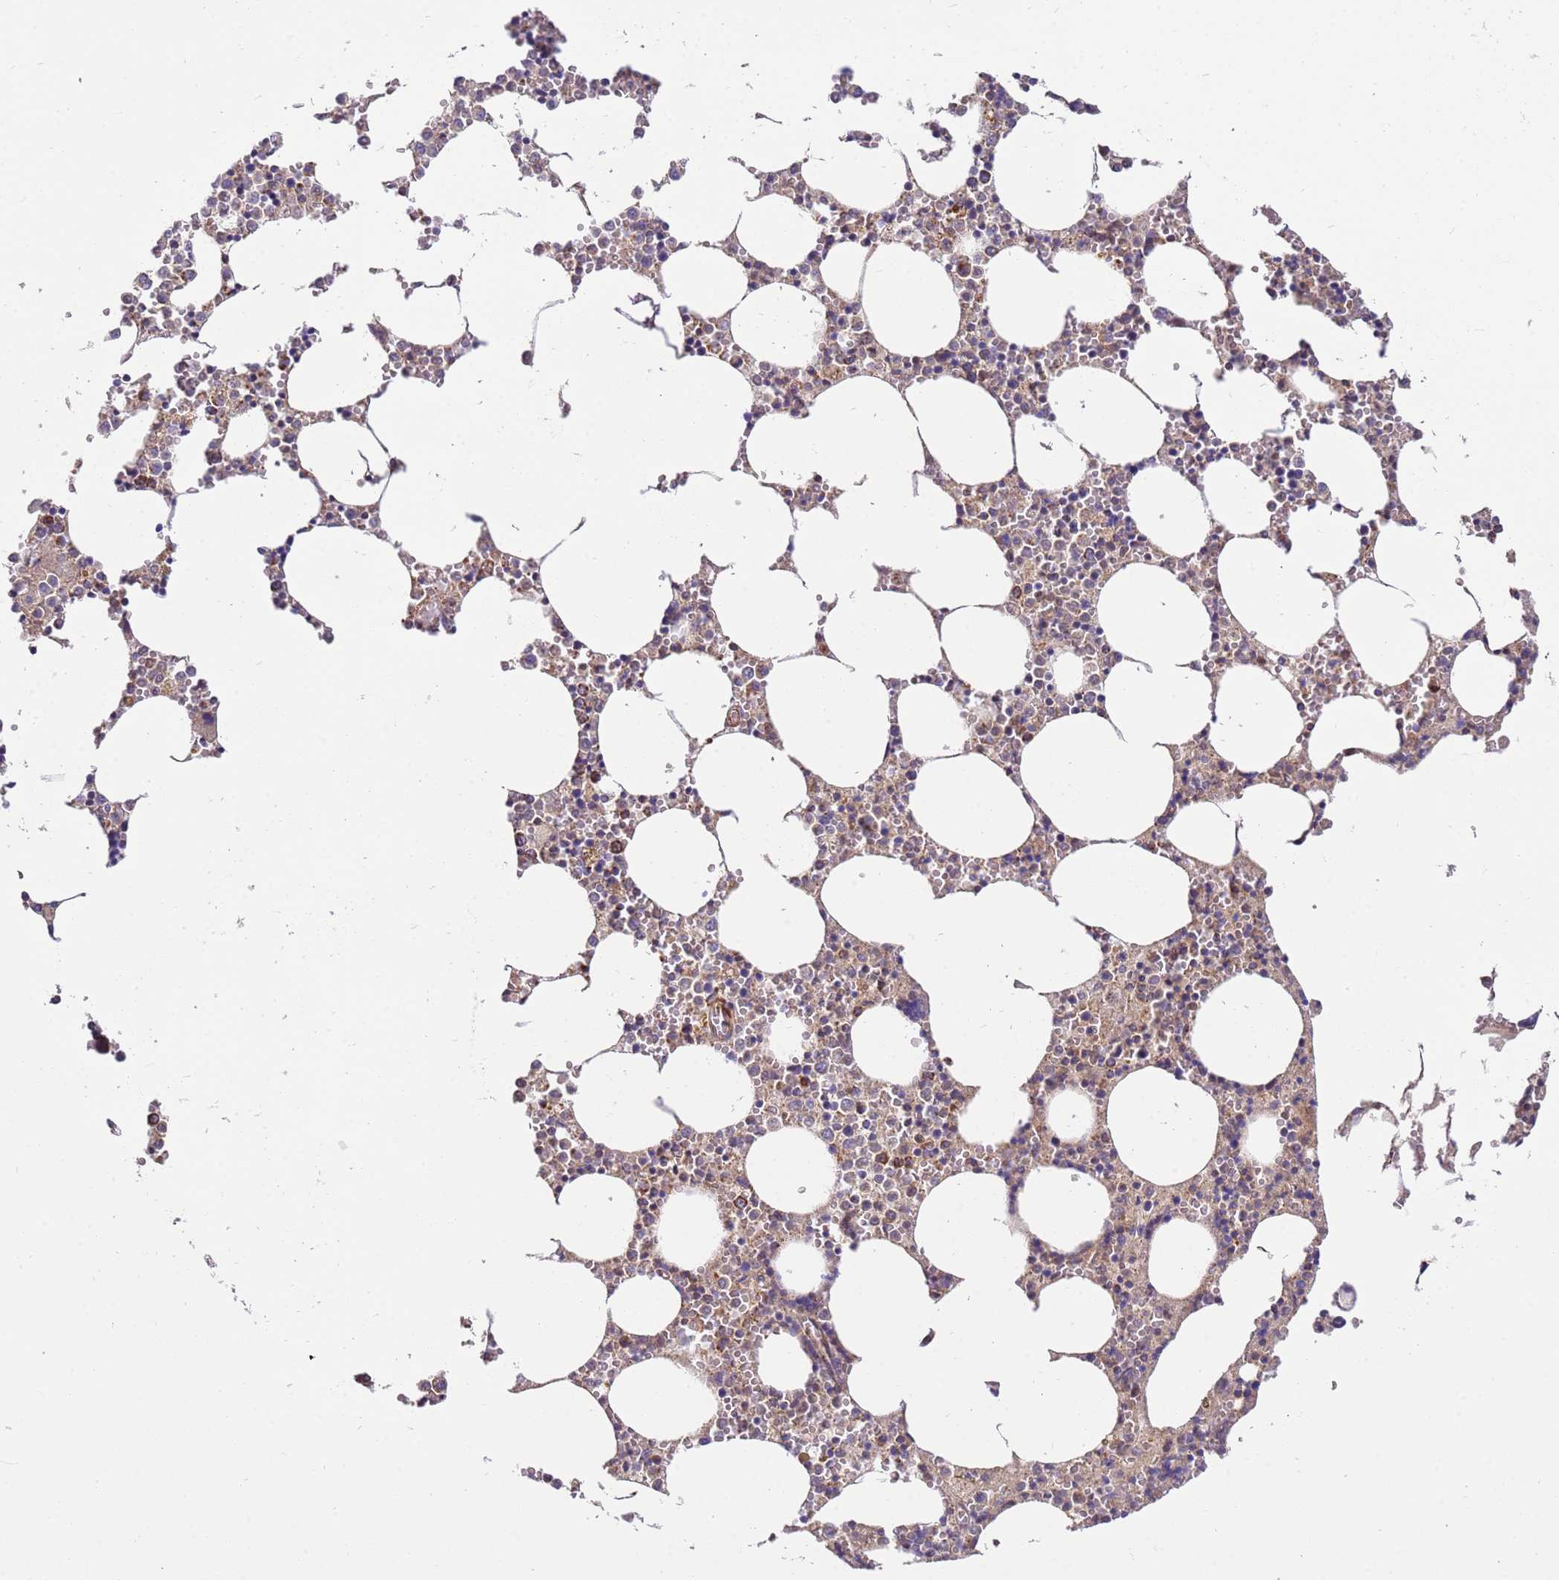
{"staining": {"intensity": "moderate", "quantity": "<25%", "location": "cytoplasmic/membranous"}, "tissue": "bone marrow", "cell_type": "Hematopoietic cells", "image_type": "normal", "snomed": [{"axis": "morphology", "description": "Normal tissue, NOS"}, {"axis": "topography", "description": "Bone marrow"}], "caption": "An immunohistochemistry histopathology image of unremarkable tissue is shown. Protein staining in brown labels moderate cytoplasmic/membranous positivity in bone marrow within hematopoietic cells.", "gene": "MRPL20", "patient": {"sex": "female", "age": 64}}